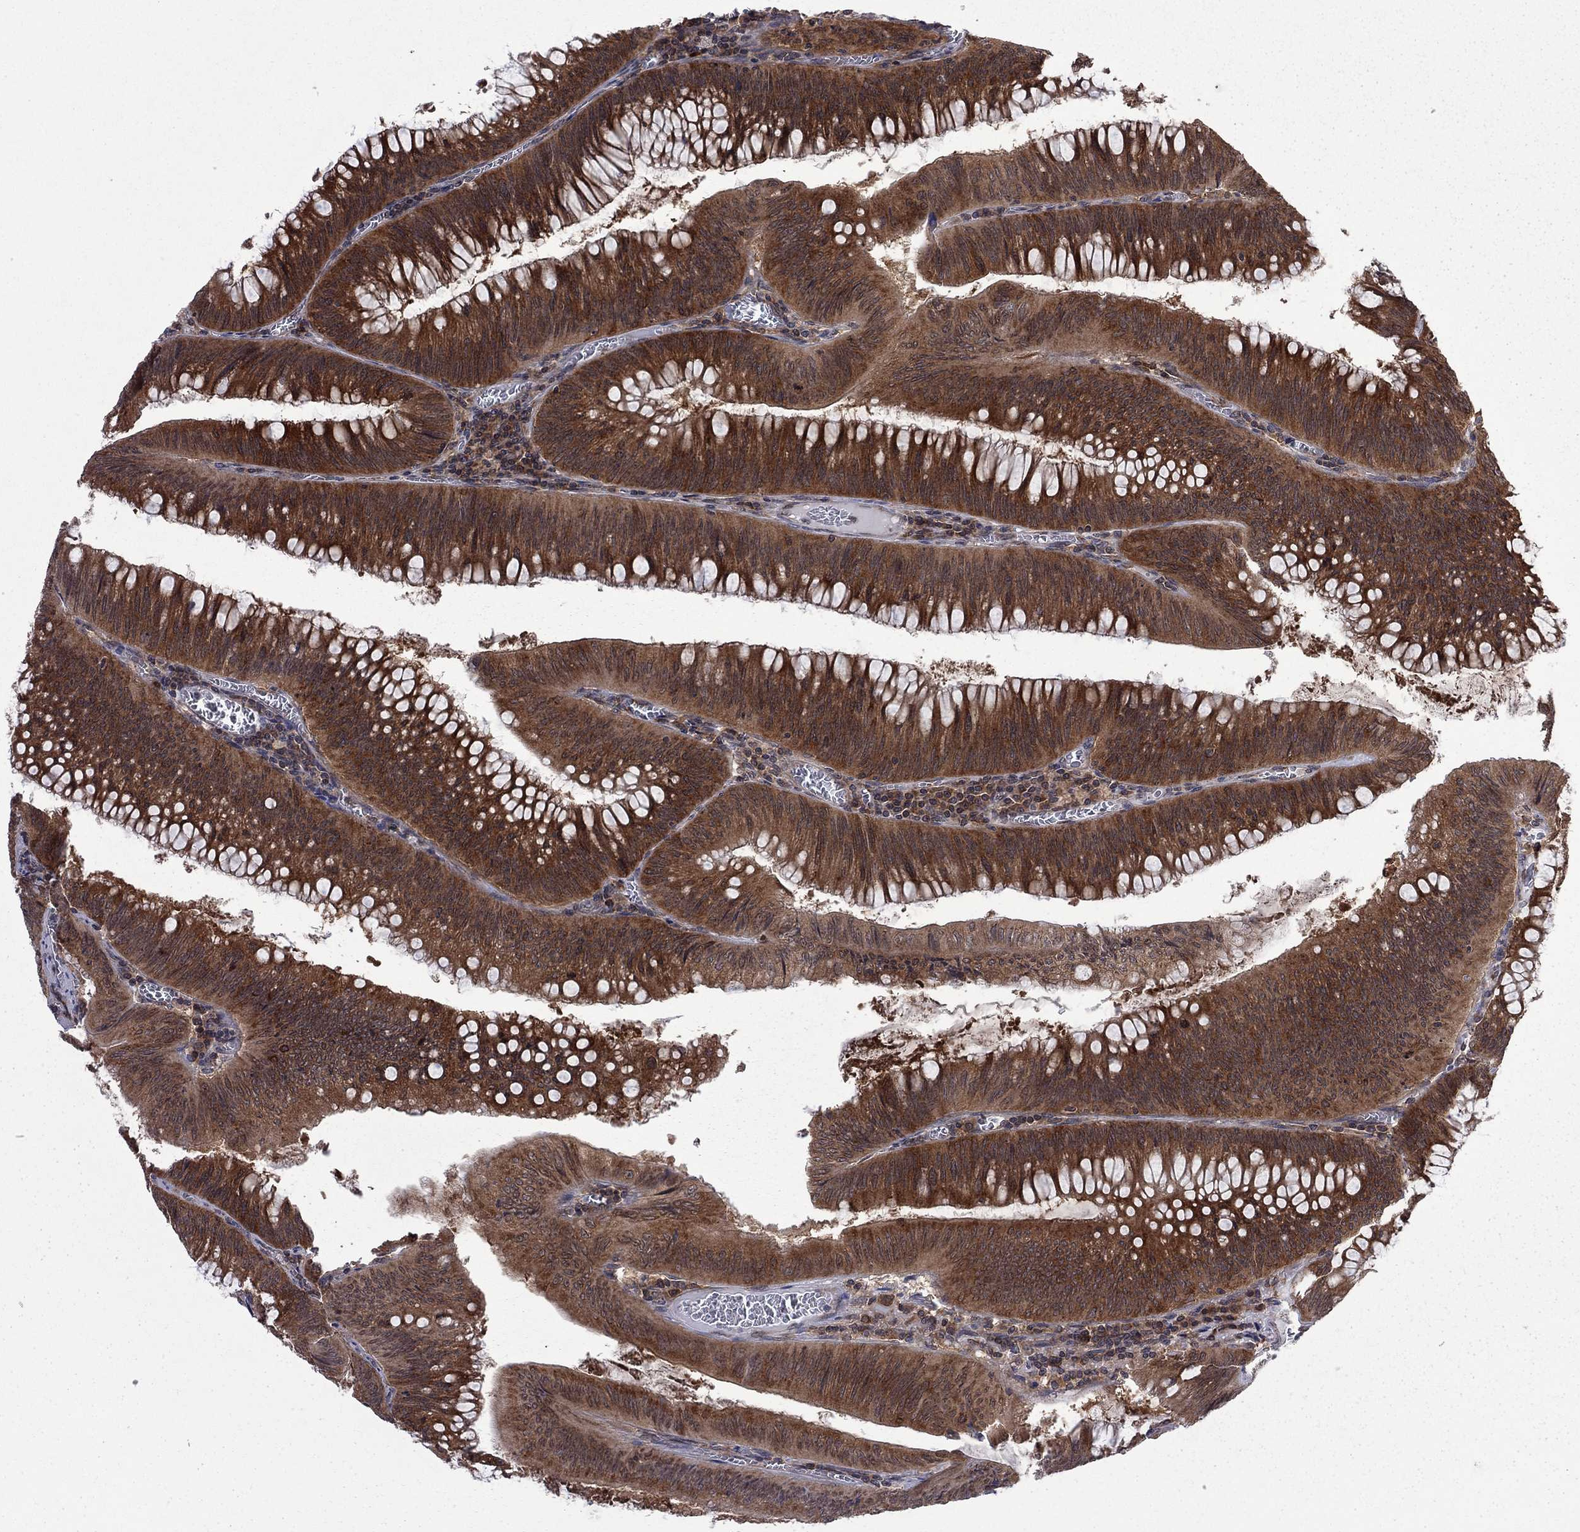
{"staining": {"intensity": "strong", "quantity": ">75%", "location": "cytoplasmic/membranous"}, "tissue": "colorectal cancer", "cell_type": "Tumor cells", "image_type": "cancer", "snomed": [{"axis": "morphology", "description": "Adenocarcinoma, NOS"}, {"axis": "topography", "description": "Rectum"}], "caption": "IHC (DAB (3,3'-diaminobenzidine)) staining of human colorectal cancer reveals strong cytoplasmic/membranous protein positivity in approximately >75% of tumor cells.", "gene": "NAA50", "patient": {"sex": "female", "age": 72}}